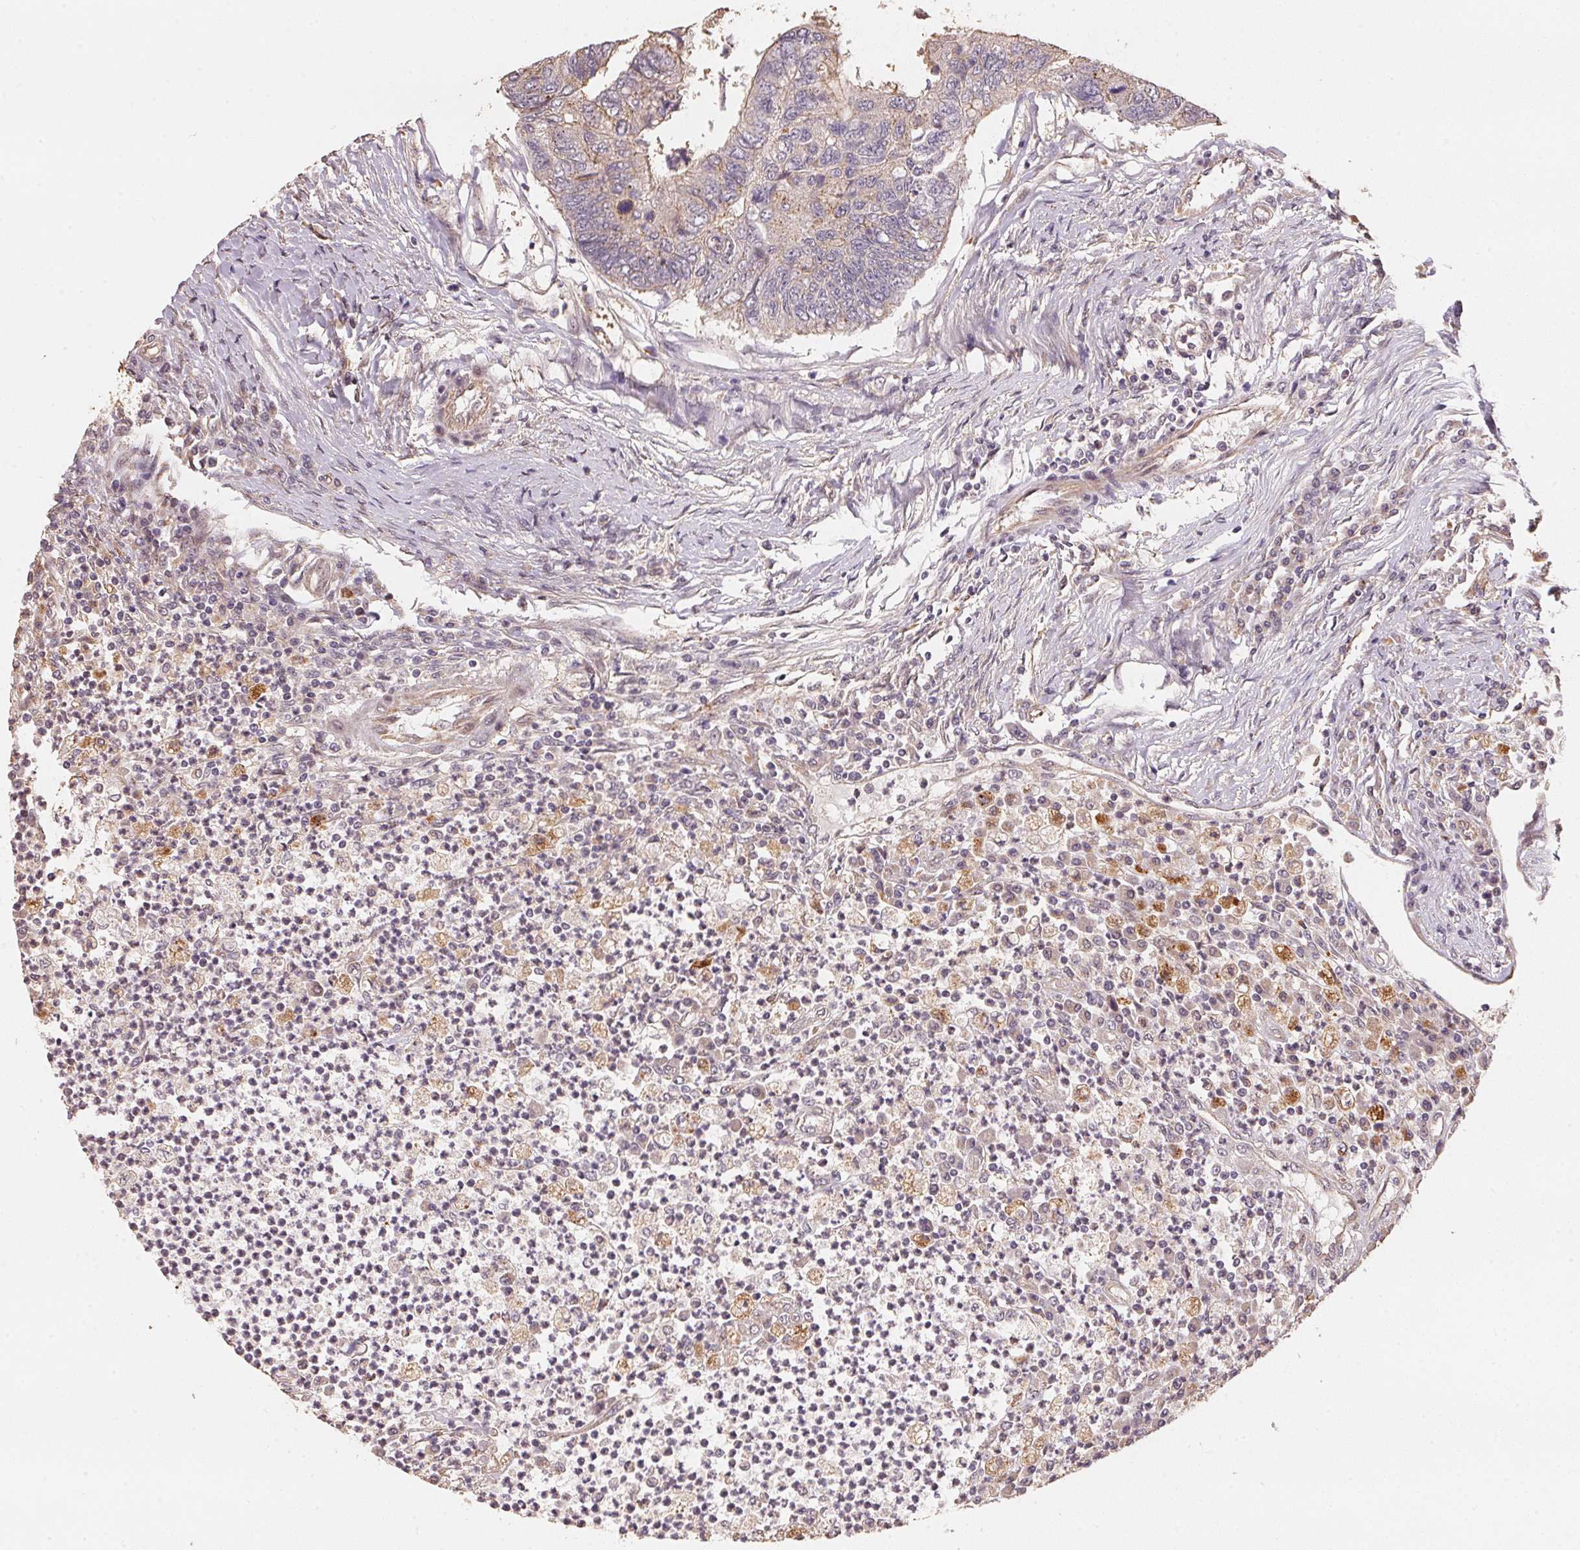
{"staining": {"intensity": "moderate", "quantity": "<25%", "location": "cytoplasmic/membranous"}, "tissue": "colorectal cancer", "cell_type": "Tumor cells", "image_type": "cancer", "snomed": [{"axis": "morphology", "description": "Adenocarcinoma, NOS"}, {"axis": "topography", "description": "Colon"}], "caption": "Immunohistochemistry image of human adenocarcinoma (colorectal) stained for a protein (brown), which demonstrates low levels of moderate cytoplasmic/membranous positivity in approximately <25% of tumor cells.", "gene": "TMEM222", "patient": {"sex": "female", "age": 67}}